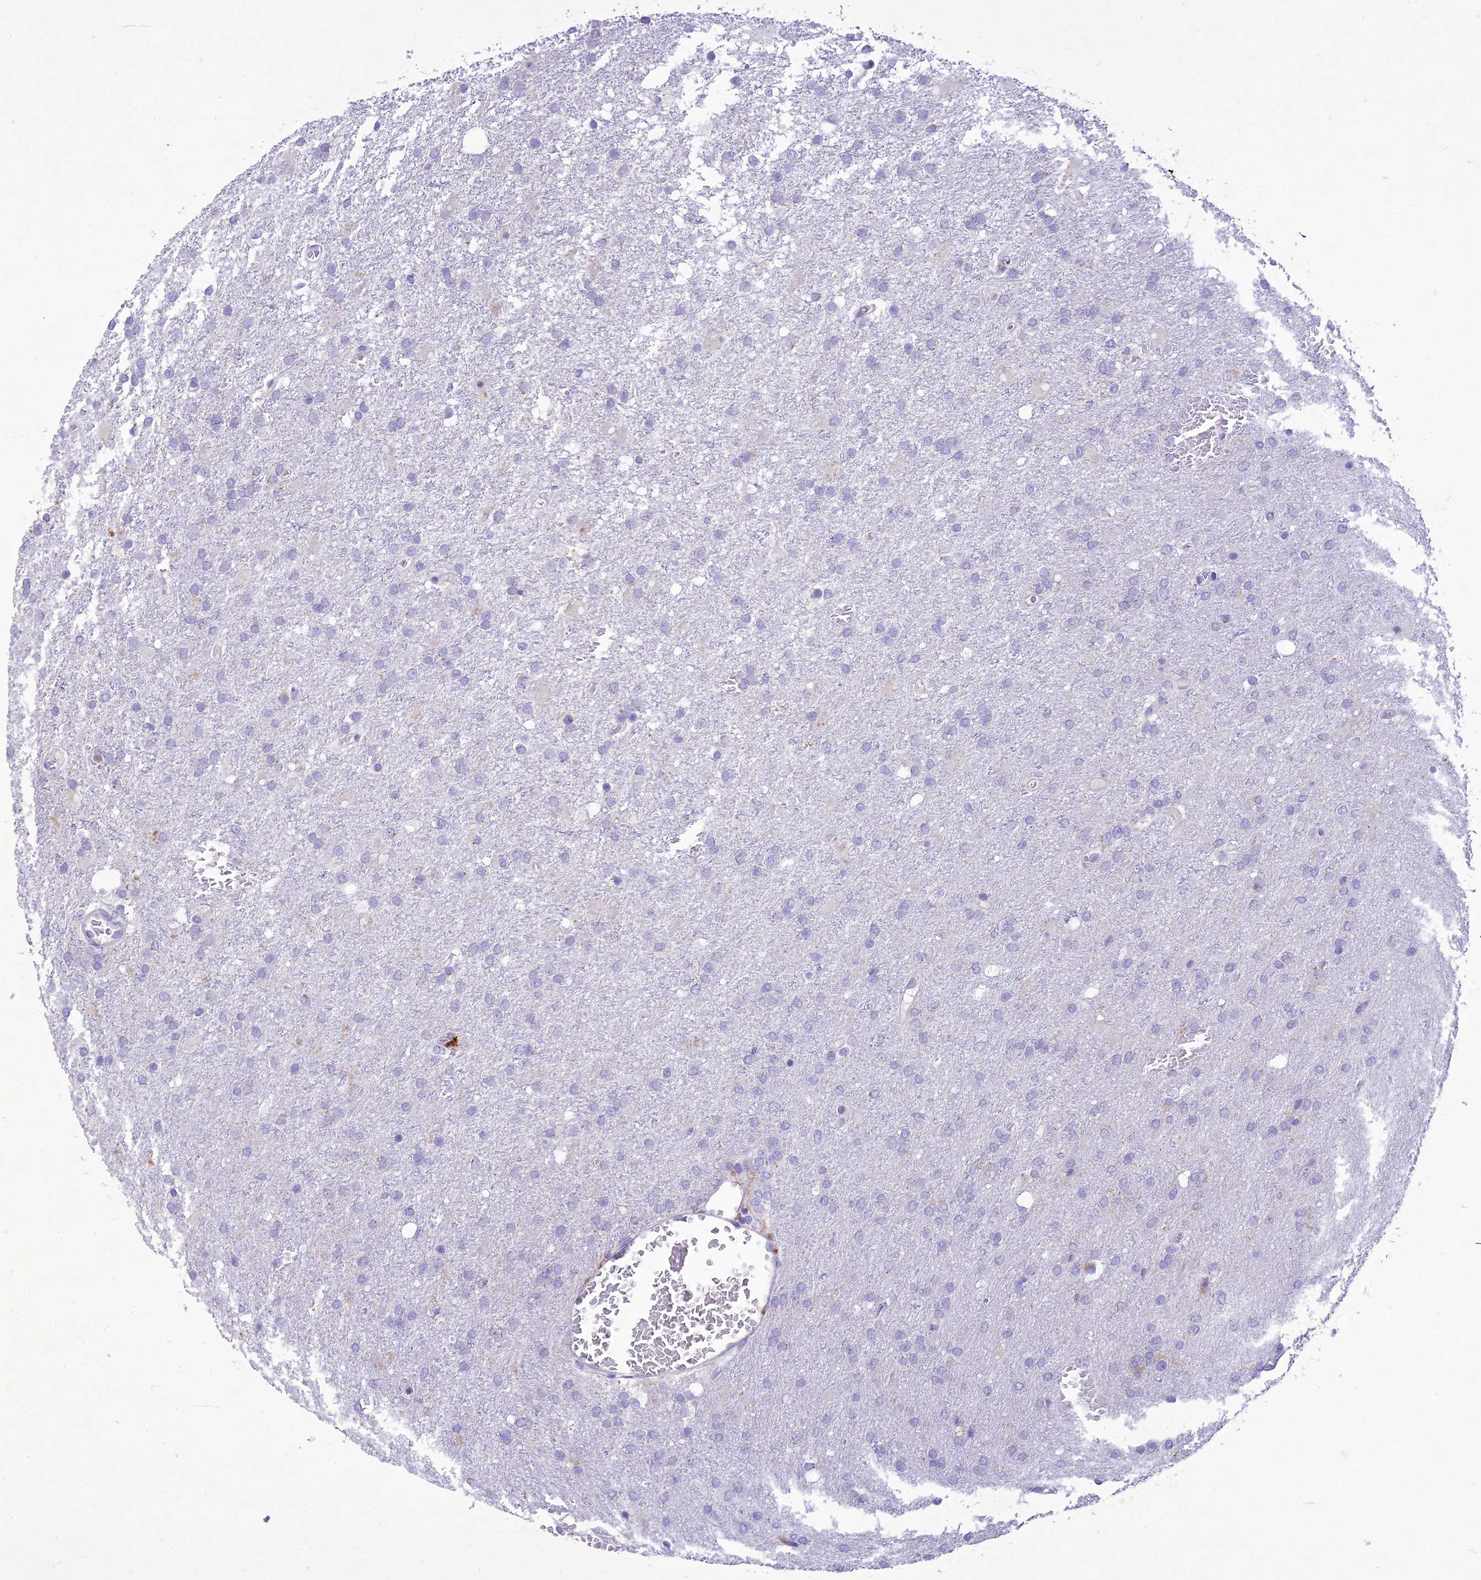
{"staining": {"intensity": "negative", "quantity": "none", "location": "none"}, "tissue": "glioma", "cell_type": "Tumor cells", "image_type": "cancer", "snomed": [{"axis": "morphology", "description": "Glioma, malignant, High grade"}, {"axis": "topography", "description": "Brain"}], "caption": "This photomicrograph is of high-grade glioma (malignant) stained with IHC to label a protein in brown with the nuclei are counter-stained blue. There is no positivity in tumor cells.", "gene": "SLC13A5", "patient": {"sex": "female", "age": 74}}